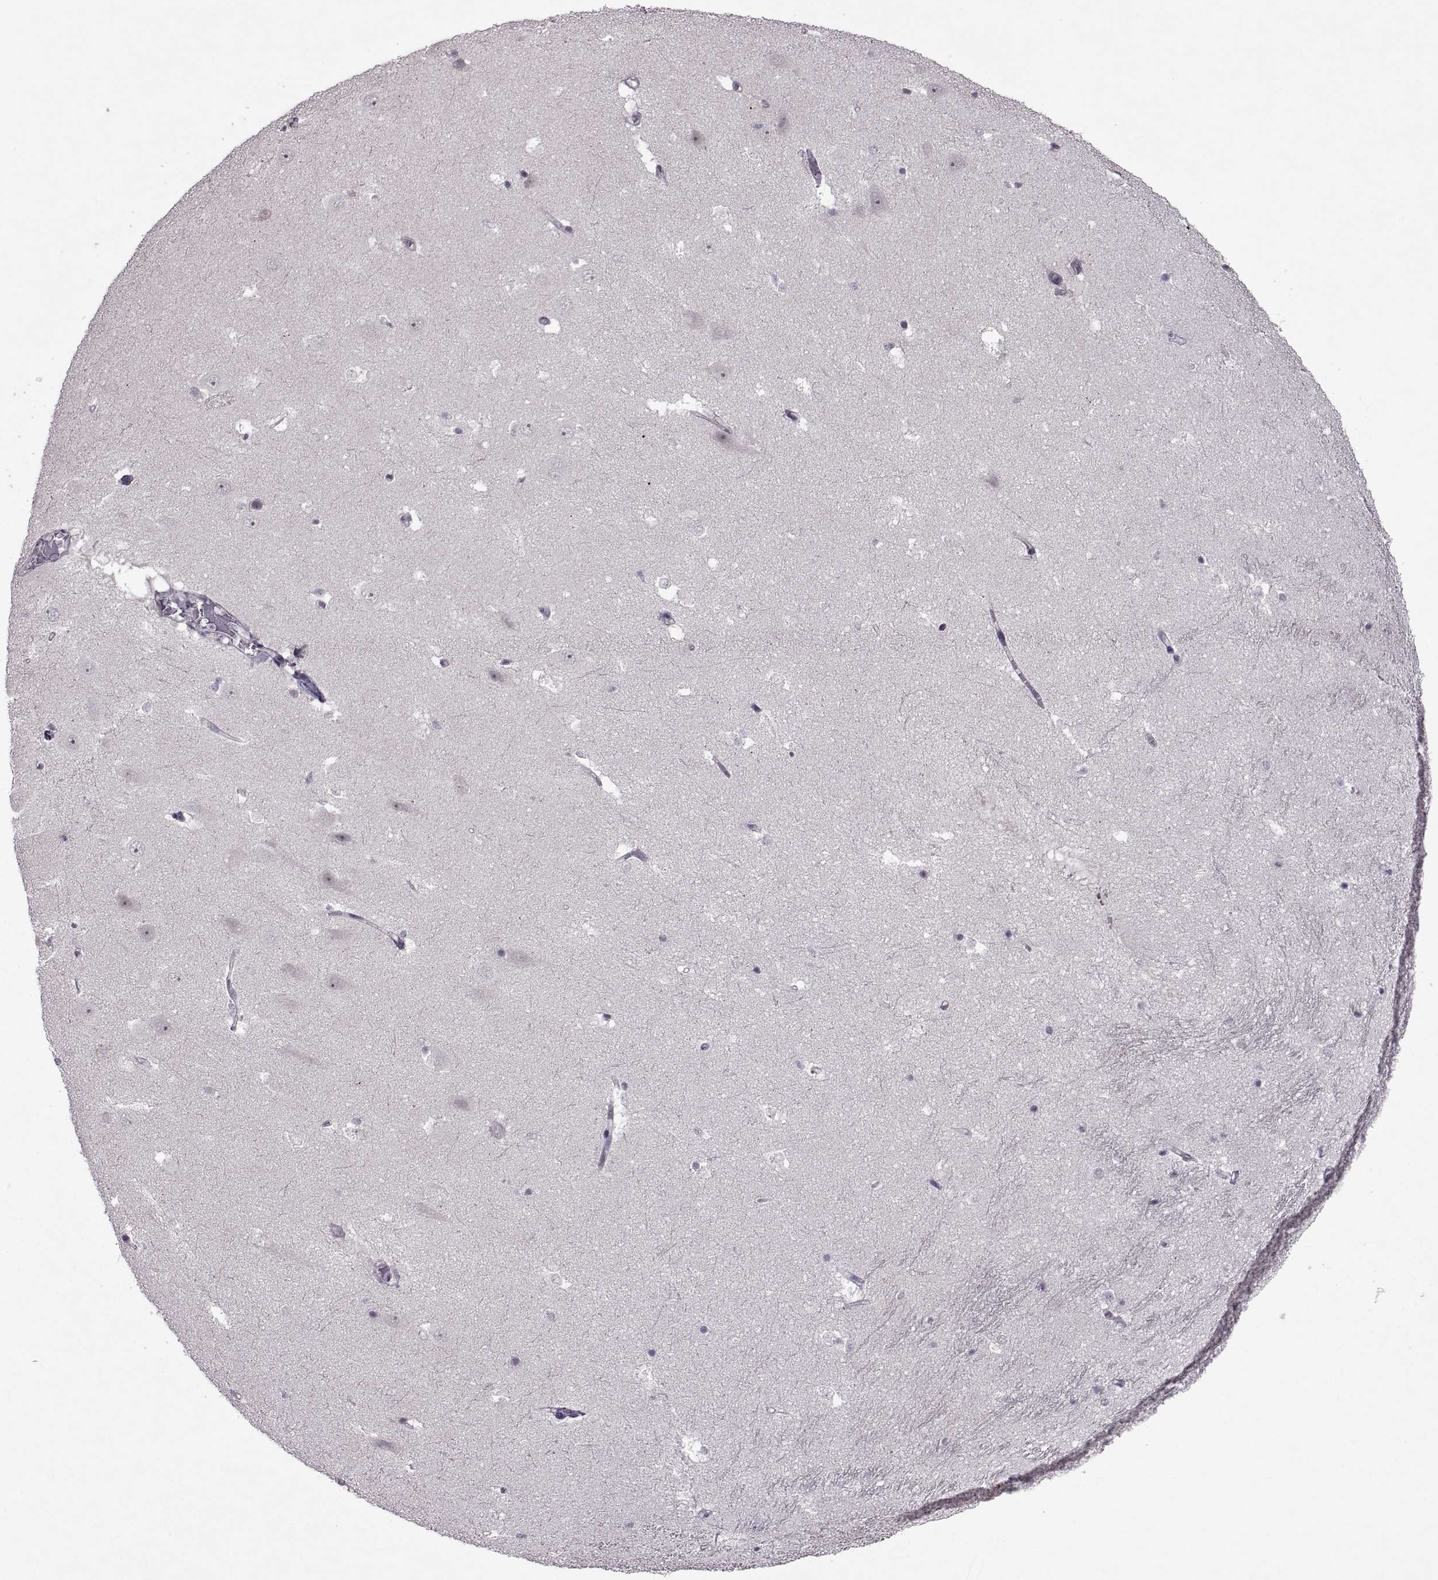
{"staining": {"intensity": "negative", "quantity": "none", "location": "none"}, "tissue": "hippocampus", "cell_type": "Glial cells", "image_type": "normal", "snomed": [{"axis": "morphology", "description": "Normal tissue, NOS"}, {"axis": "topography", "description": "Hippocampus"}], "caption": "High magnification brightfield microscopy of normal hippocampus stained with DAB (3,3'-diaminobenzidine) (brown) and counterstained with hematoxylin (blue): glial cells show no significant expression.", "gene": "MGAT4D", "patient": {"sex": "male", "age": 44}}